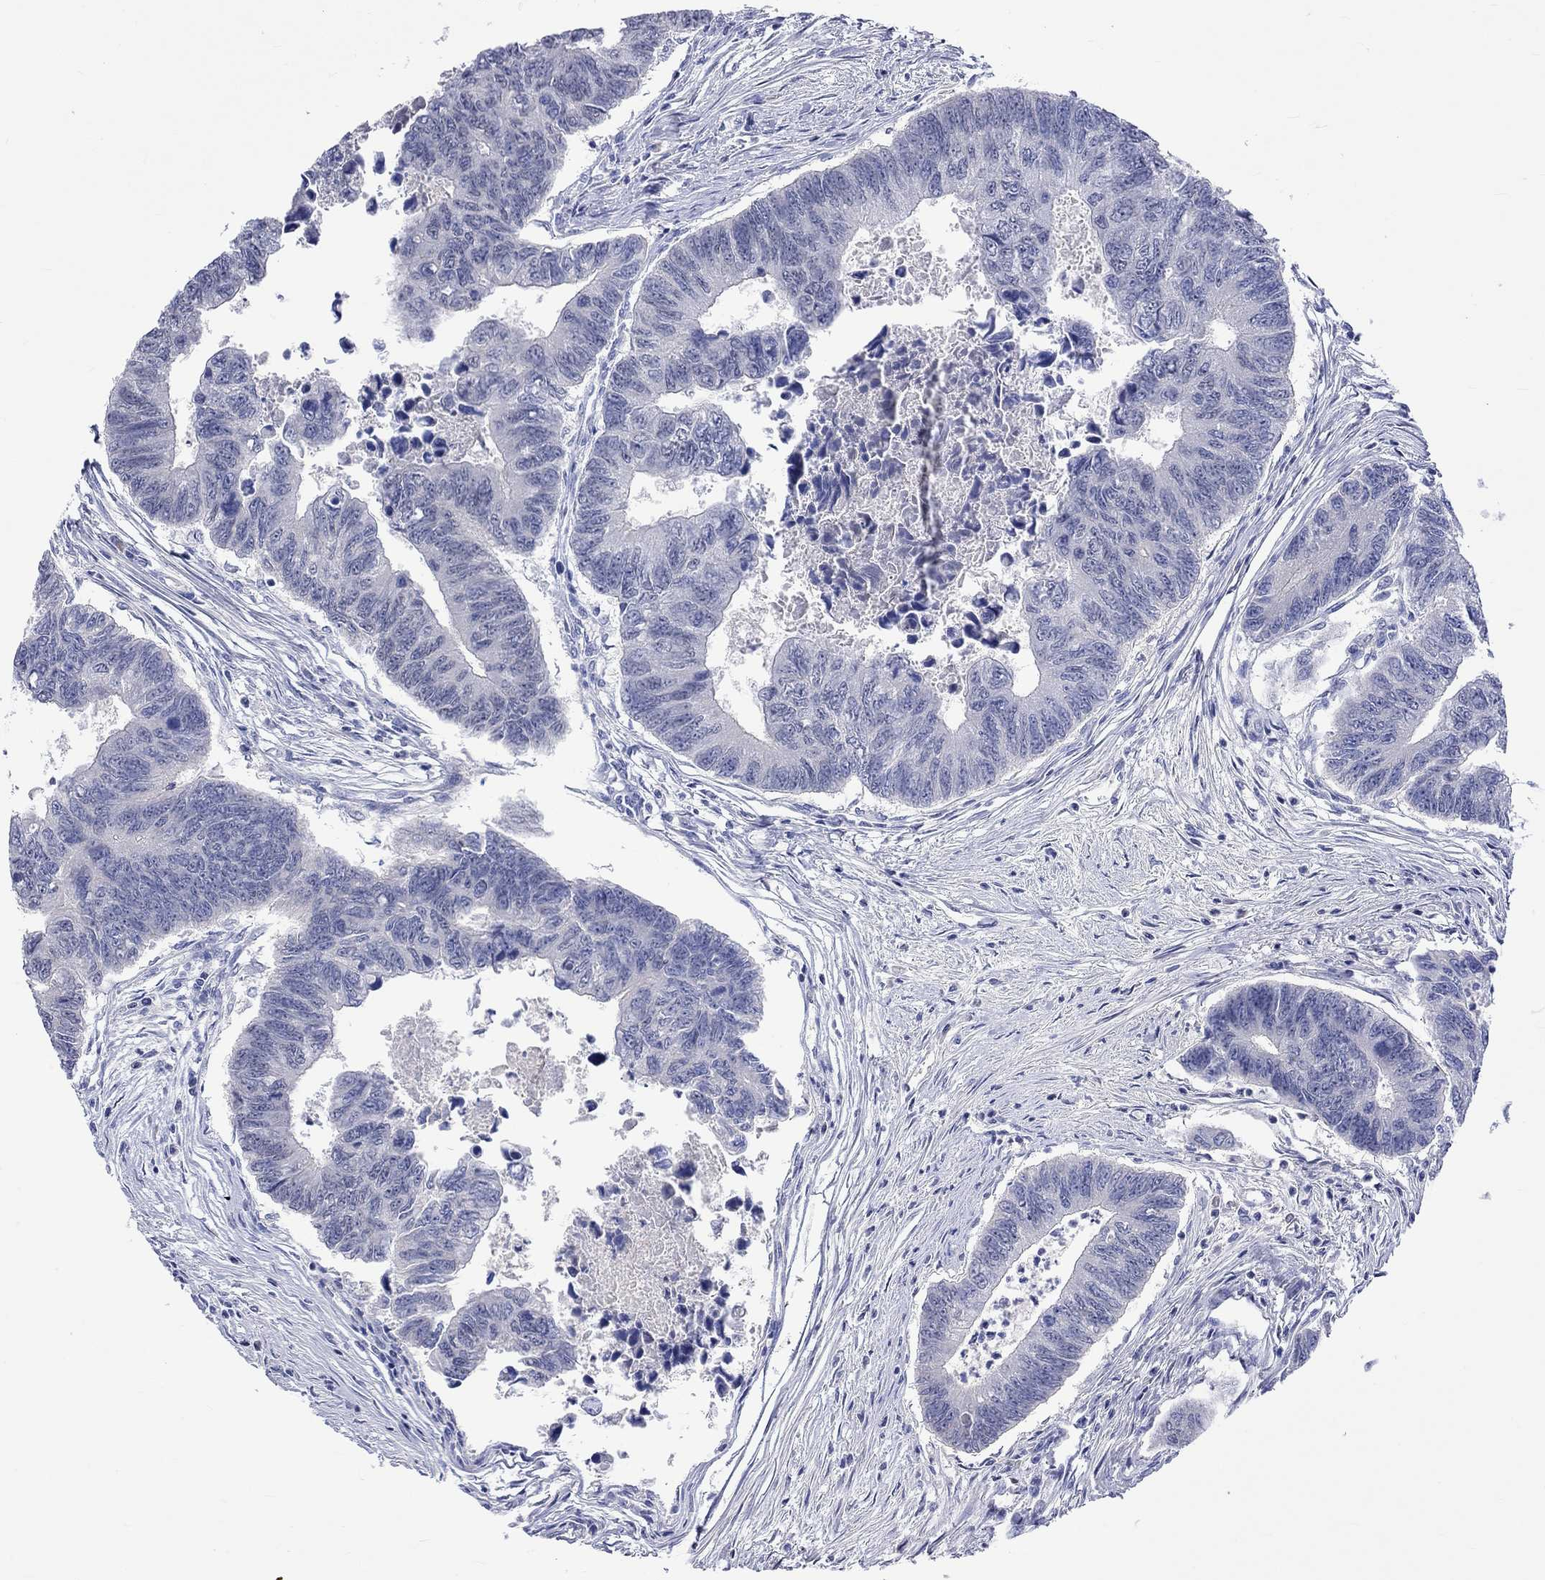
{"staining": {"intensity": "negative", "quantity": "none", "location": "none"}, "tissue": "colorectal cancer", "cell_type": "Tumor cells", "image_type": "cancer", "snomed": [{"axis": "morphology", "description": "Adenocarcinoma, NOS"}, {"axis": "topography", "description": "Colon"}], "caption": "DAB immunohistochemical staining of human adenocarcinoma (colorectal) demonstrates no significant staining in tumor cells. Brightfield microscopy of IHC stained with DAB (brown) and hematoxylin (blue), captured at high magnification.", "gene": "LRFN4", "patient": {"sex": "female", "age": 65}}